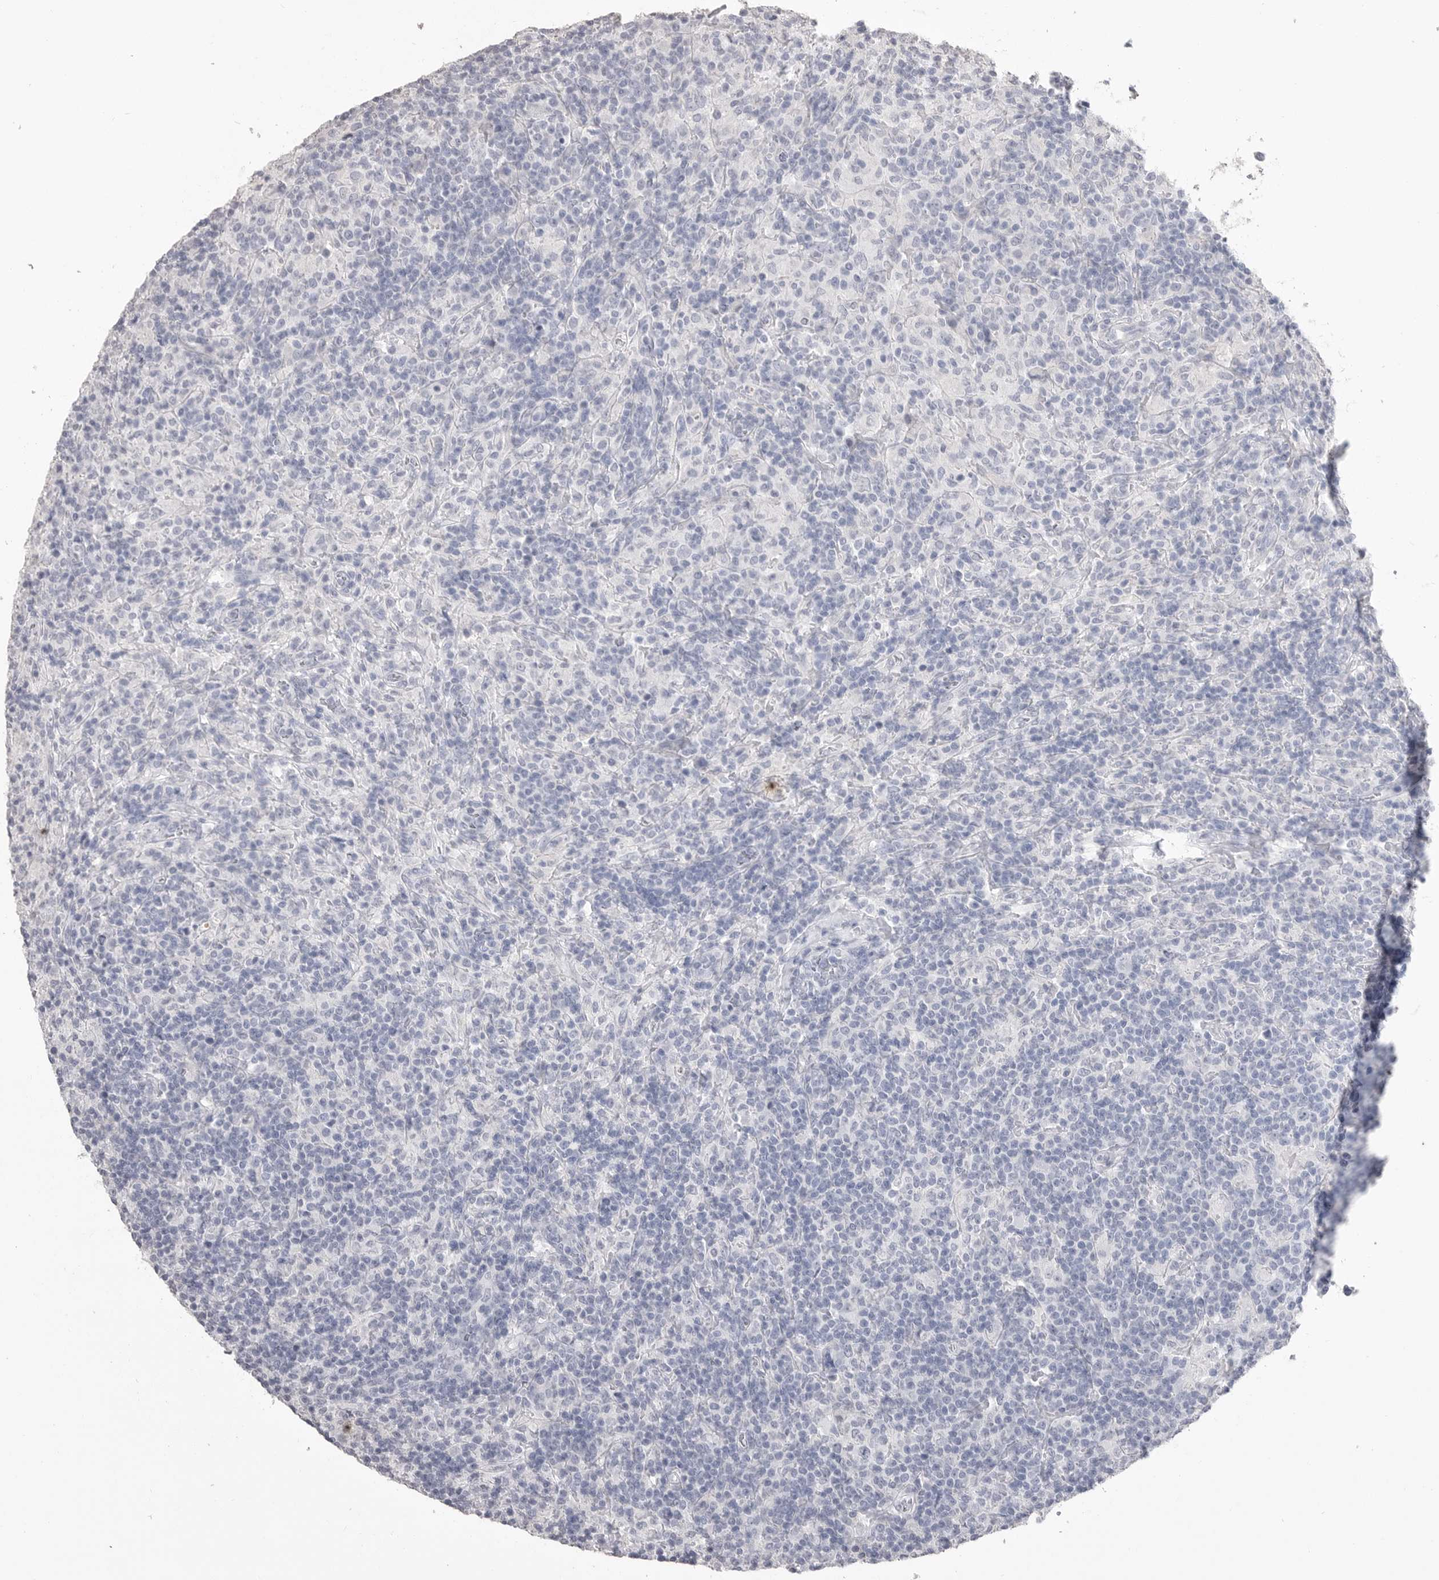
{"staining": {"intensity": "negative", "quantity": "none", "location": "none"}, "tissue": "lymphoma", "cell_type": "Tumor cells", "image_type": "cancer", "snomed": [{"axis": "morphology", "description": "Hodgkin's disease, NOS"}, {"axis": "topography", "description": "Lymph node"}], "caption": "Tumor cells are negative for brown protein staining in Hodgkin's disease. The staining was performed using DAB to visualize the protein expression in brown, while the nuclei were stained in blue with hematoxylin (Magnification: 20x).", "gene": "ICAM5", "patient": {"sex": "male", "age": 70}}